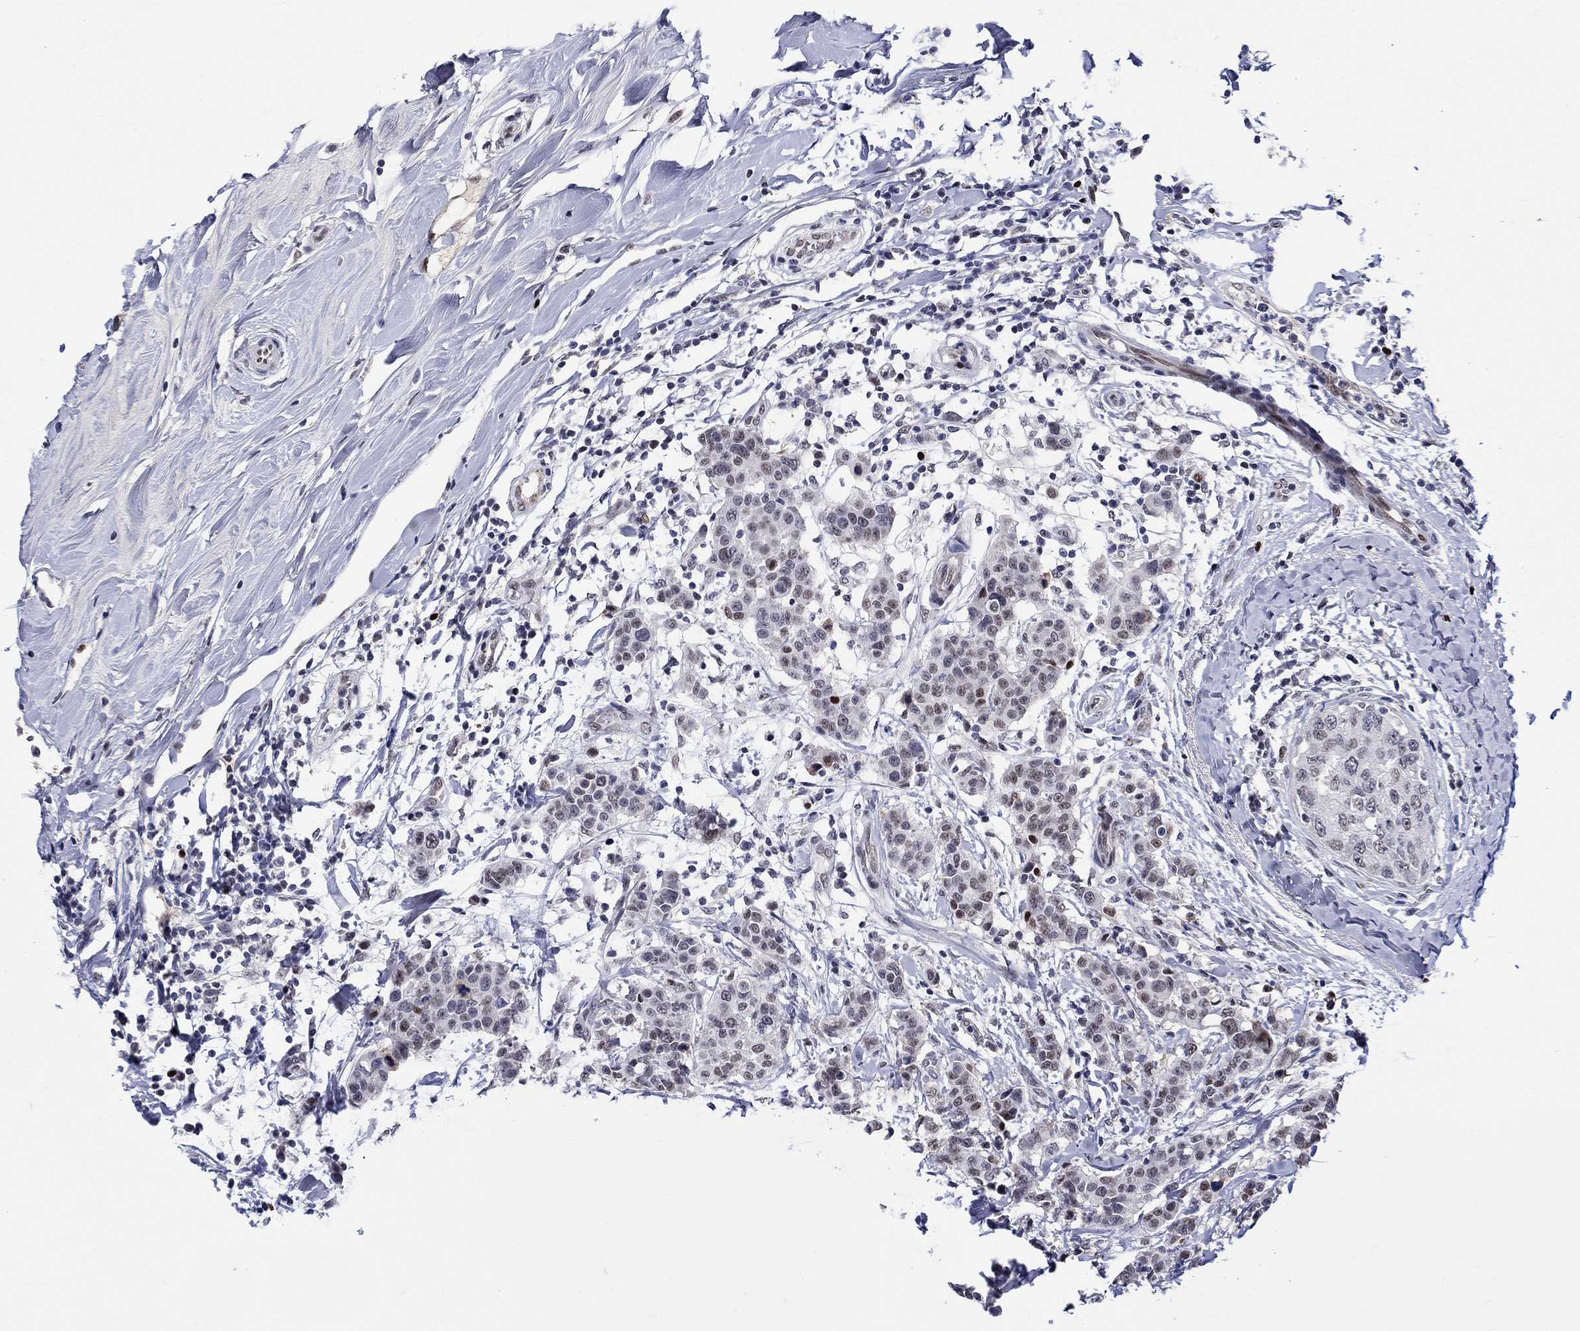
{"staining": {"intensity": "moderate", "quantity": "25%-75%", "location": "nuclear"}, "tissue": "breast cancer", "cell_type": "Tumor cells", "image_type": "cancer", "snomed": [{"axis": "morphology", "description": "Duct carcinoma"}, {"axis": "topography", "description": "Breast"}], "caption": "Brown immunohistochemical staining in human infiltrating ductal carcinoma (breast) demonstrates moderate nuclear staining in about 25%-75% of tumor cells.", "gene": "GATA2", "patient": {"sex": "female", "age": 27}}